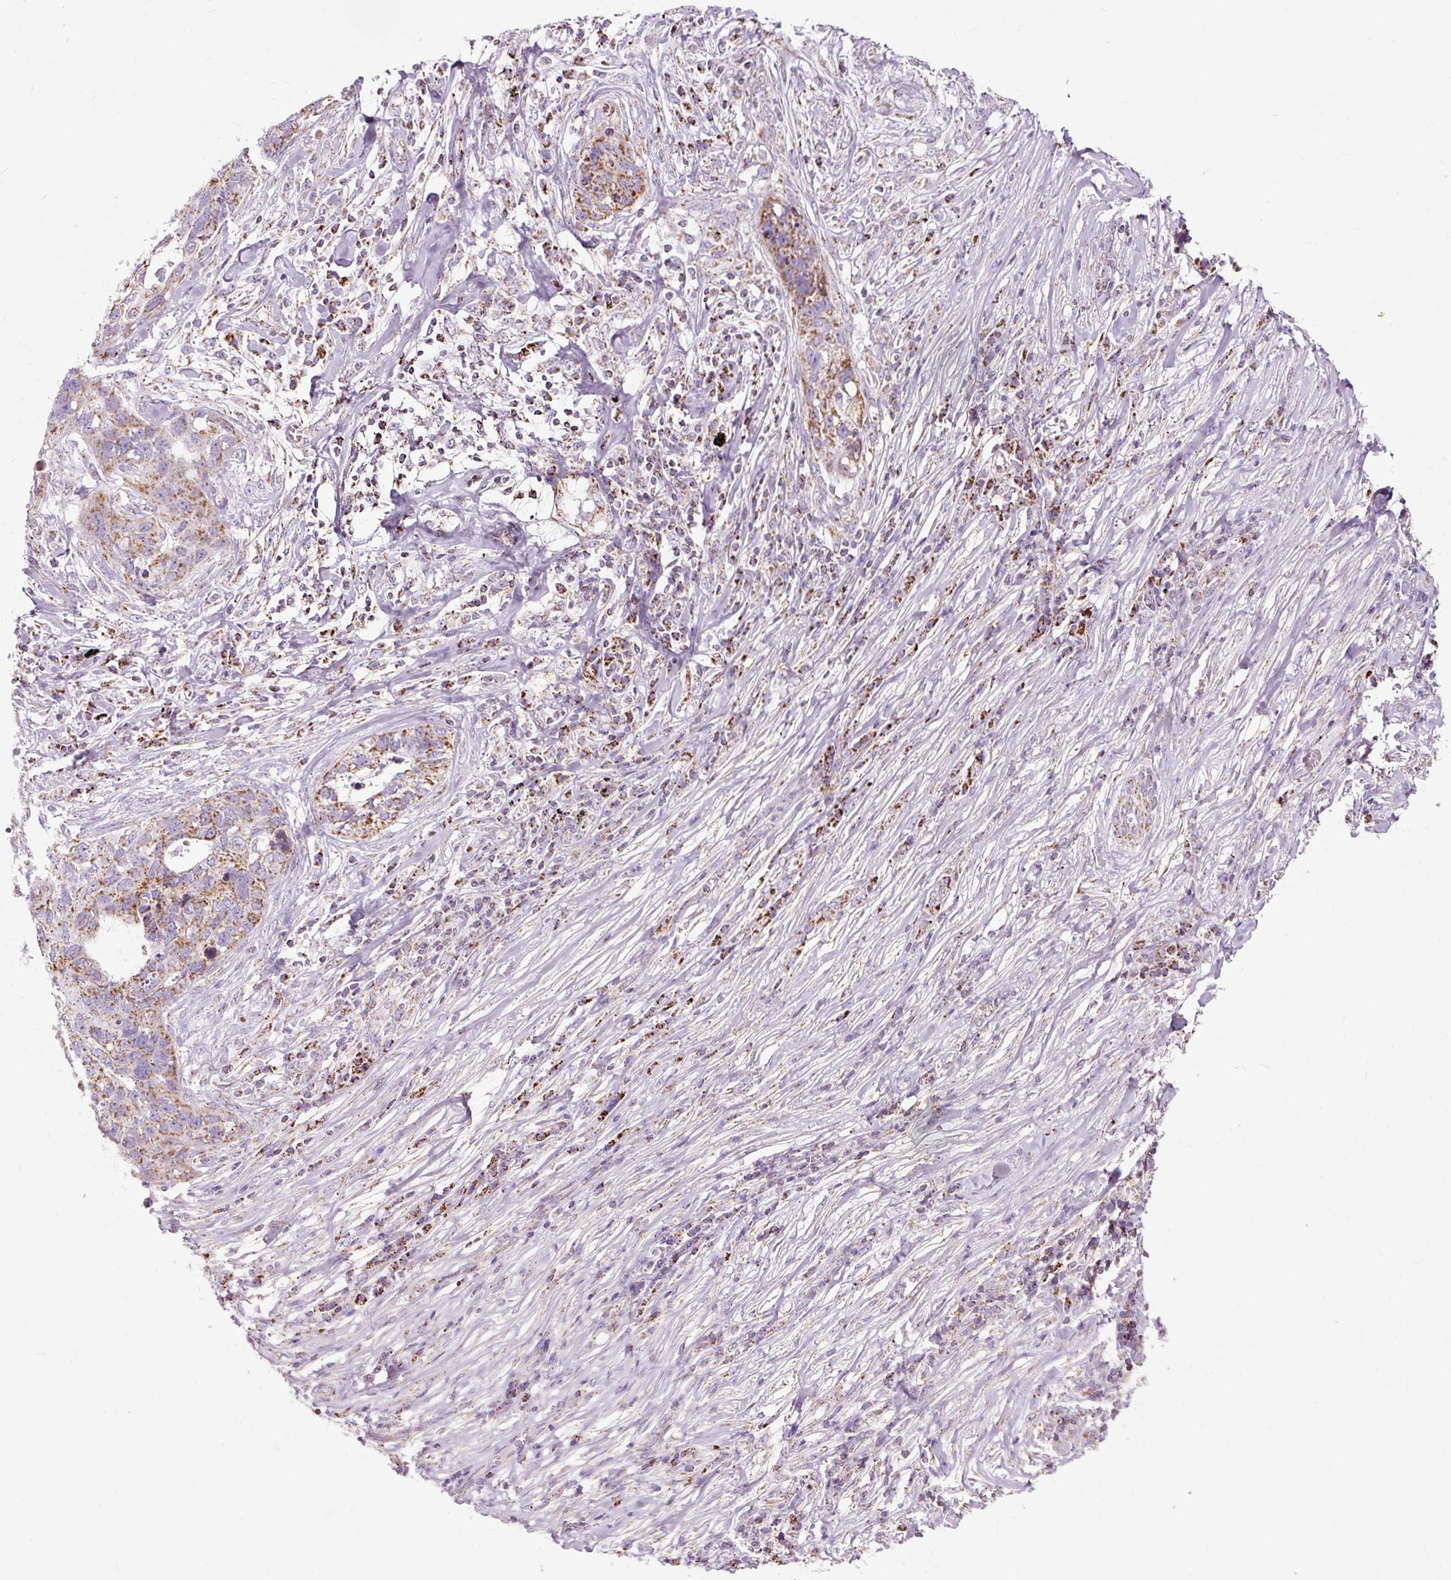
{"staining": {"intensity": "moderate", "quantity": ">75%", "location": "cytoplasmic/membranous"}, "tissue": "lung cancer", "cell_type": "Tumor cells", "image_type": "cancer", "snomed": [{"axis": "morphology", "description": "Squamous cell carcinoma, NOS"}, {"axis": "topography", "description": "Lung"}], "caption": "High-magnification brightfield microscopy of lung cancer stained with DAB (brown) and counterstained with hematoxylin (blue). tumor cells exhibit moderate cytoplasmic/membranous staining is identified in approximately>75% of cells. The staining was performed using DAB to visualize the protein expression in brown, while the nuclei were stained in blue with hematoxylin (Magnification: 20x).", "gene": "DLAT", "patient": {"sex": "female", "age": 63}}